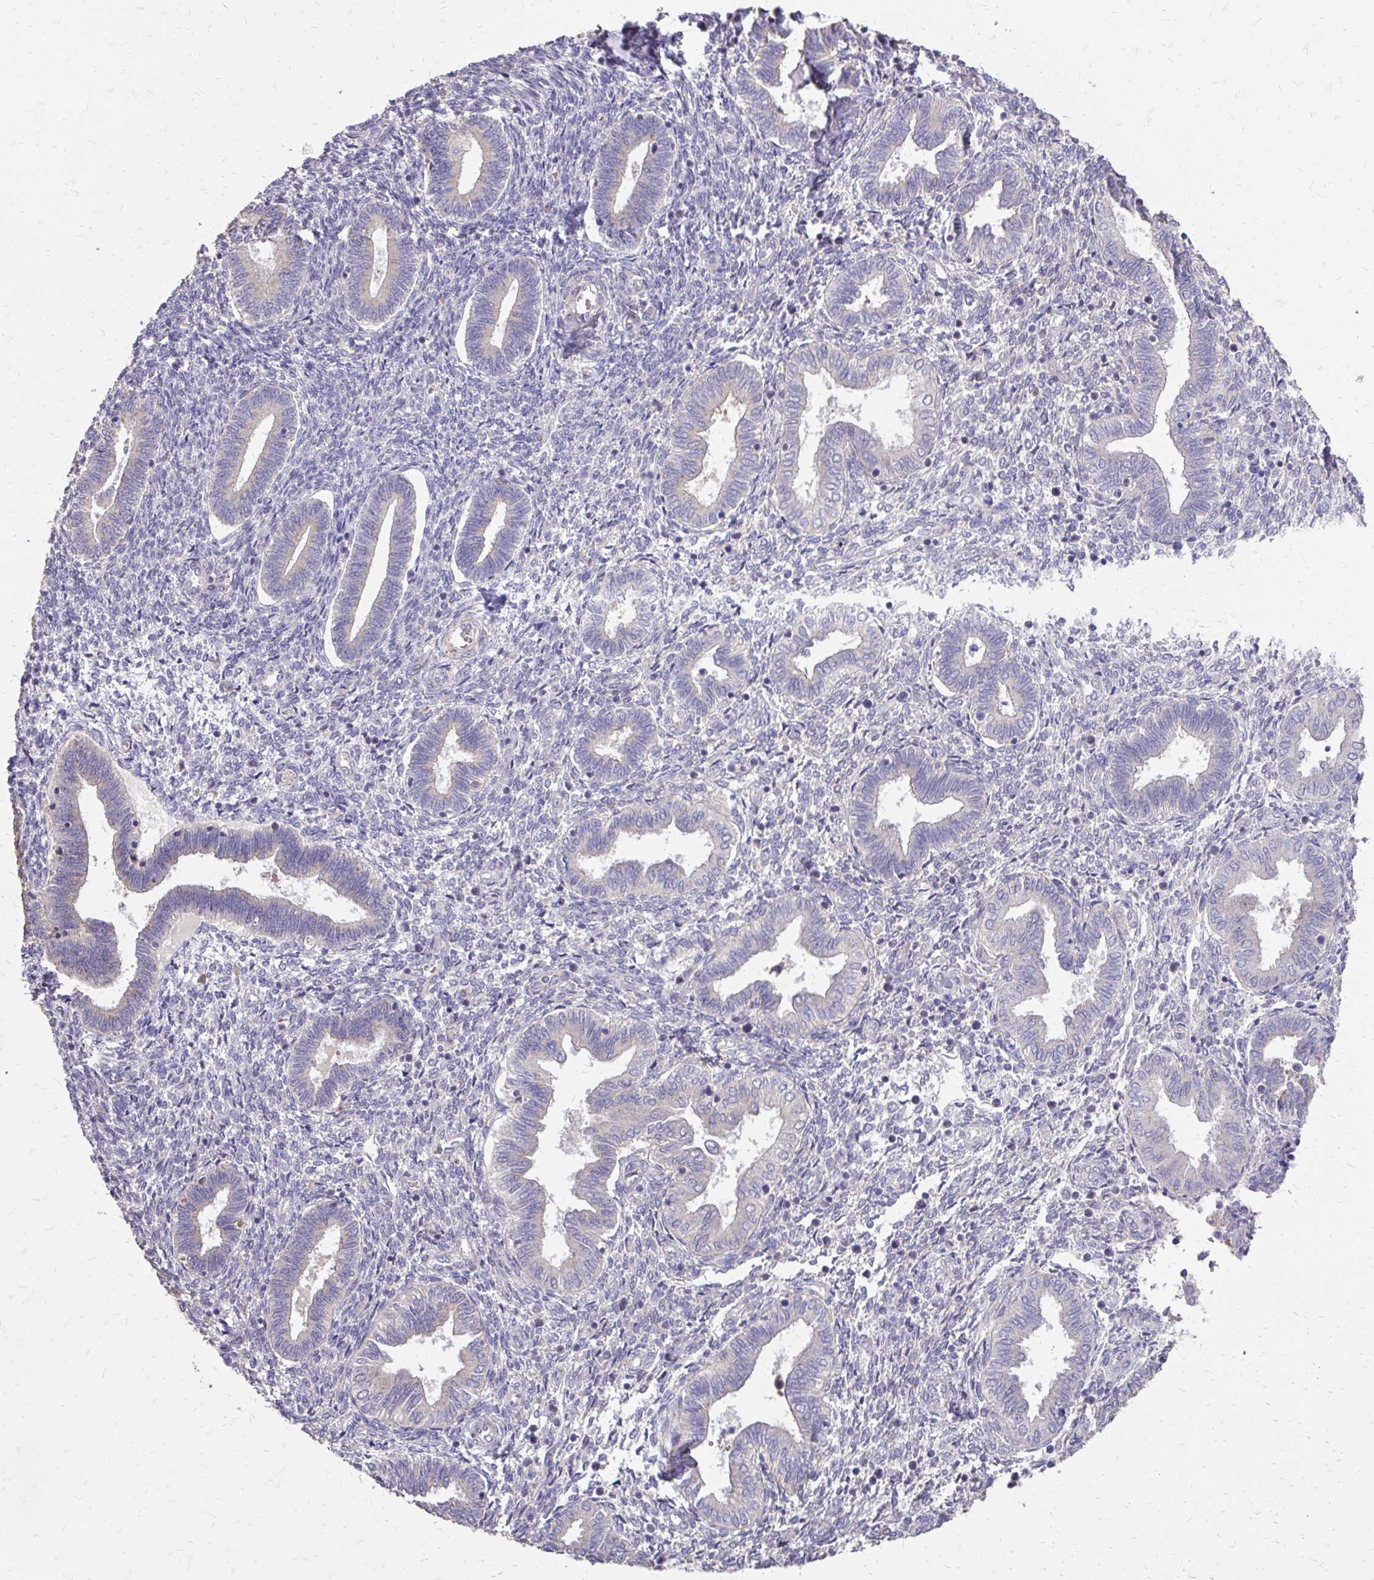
{"staining": {"intensity": "negative", "quantity": "none", "location": "none"}, "tissue": "endometrium", "cell_type": "Cells in endometrial stroma", "image_type": "normal", "snomed": [{"axis": "morphology", "description": "Normal tissue, NOS"}, {"axis": "topography", "description": "Endometrium"}], "caption": "Immunohistochemical staining of unremarkable human endometrium demonstrates no significant expression in cells in endometrial stroma.", "gene": "MYORG", "patient": {"sex": "female", "age": 42}}